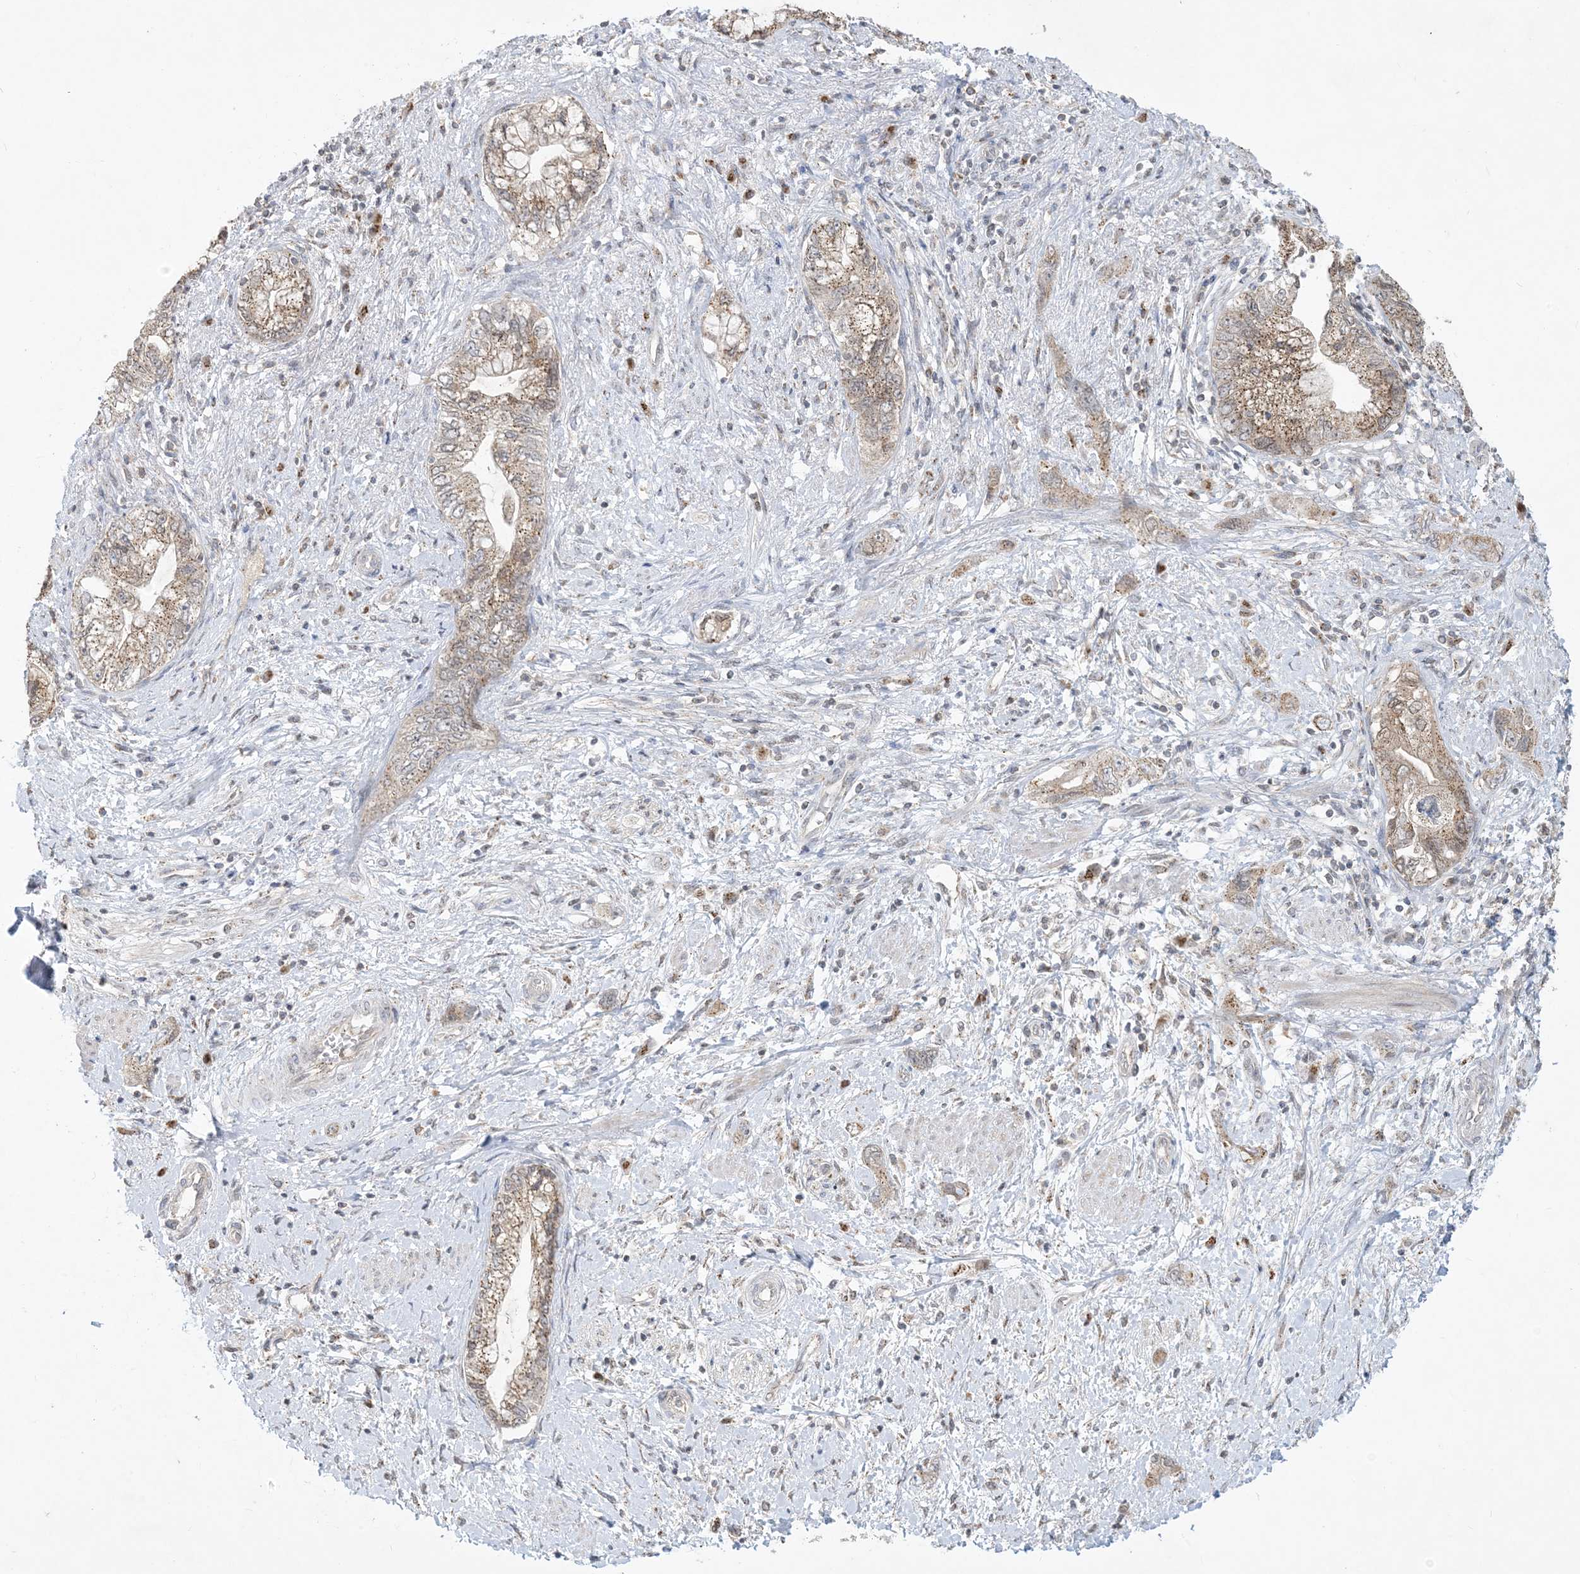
{"staining": {"intensity": "moderate", "quantity": ">75%", "location": "cytoplasmic/membranous"}, "tissue": "pancreatic cancer", "cell_type": "Tumor cells", "image_type": "cancer", "snomed": [{"axis": "morphology", "description": "Adenocarcinoma, NOS"}, {"axis": "topography", "description": "Pancreas"}], "caption": "This is an image of IHC staining of pancreatic adenocarcinoma, which shows moderate positivity in the cytoplasmic/membranous of tumor cells.", "gene": "CCDC14", "patient": {"sex": "female", "age": 73}}